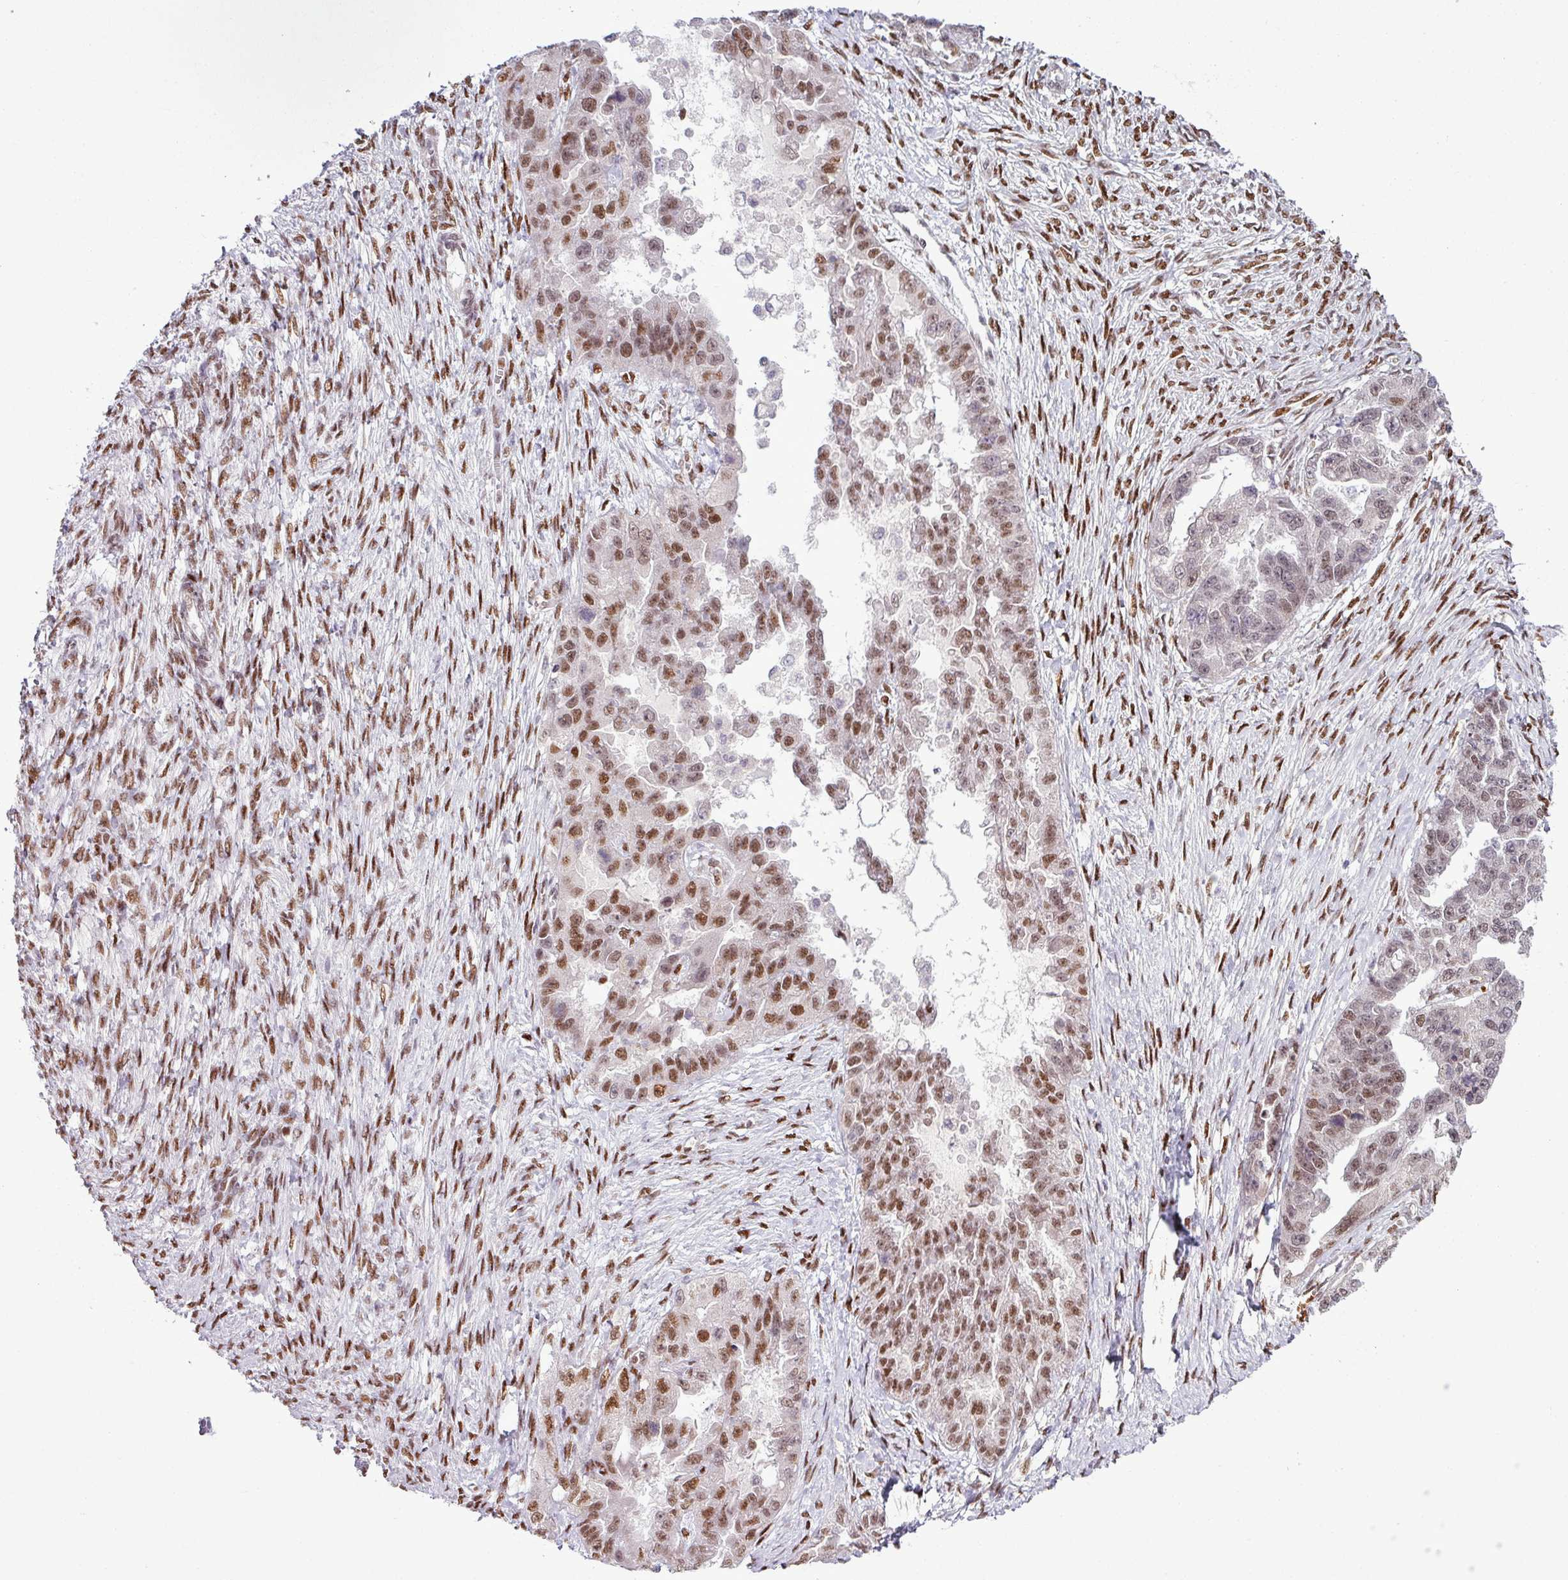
{"staining": {"intensity": "moderate", "quantity": ">75%", "location": "nuclear"}, "tissue": "ovarian cancer", "cell_type": "Tumor cells", "image_type": "cancer", "snomed": [{"axis": "morphology", "description": "Cystadenocarcinoma, serous, NOS"}, {"axis": "topography", "description": "Ovary"}], "caption": "A micrograph of serous cystadenocarcinoma (ovarian) stained for a protein displays moderate nuclear brown staining in tumor cells.", "gene": "PRDM5", "patient": {"sex": "female", "age": 58}}